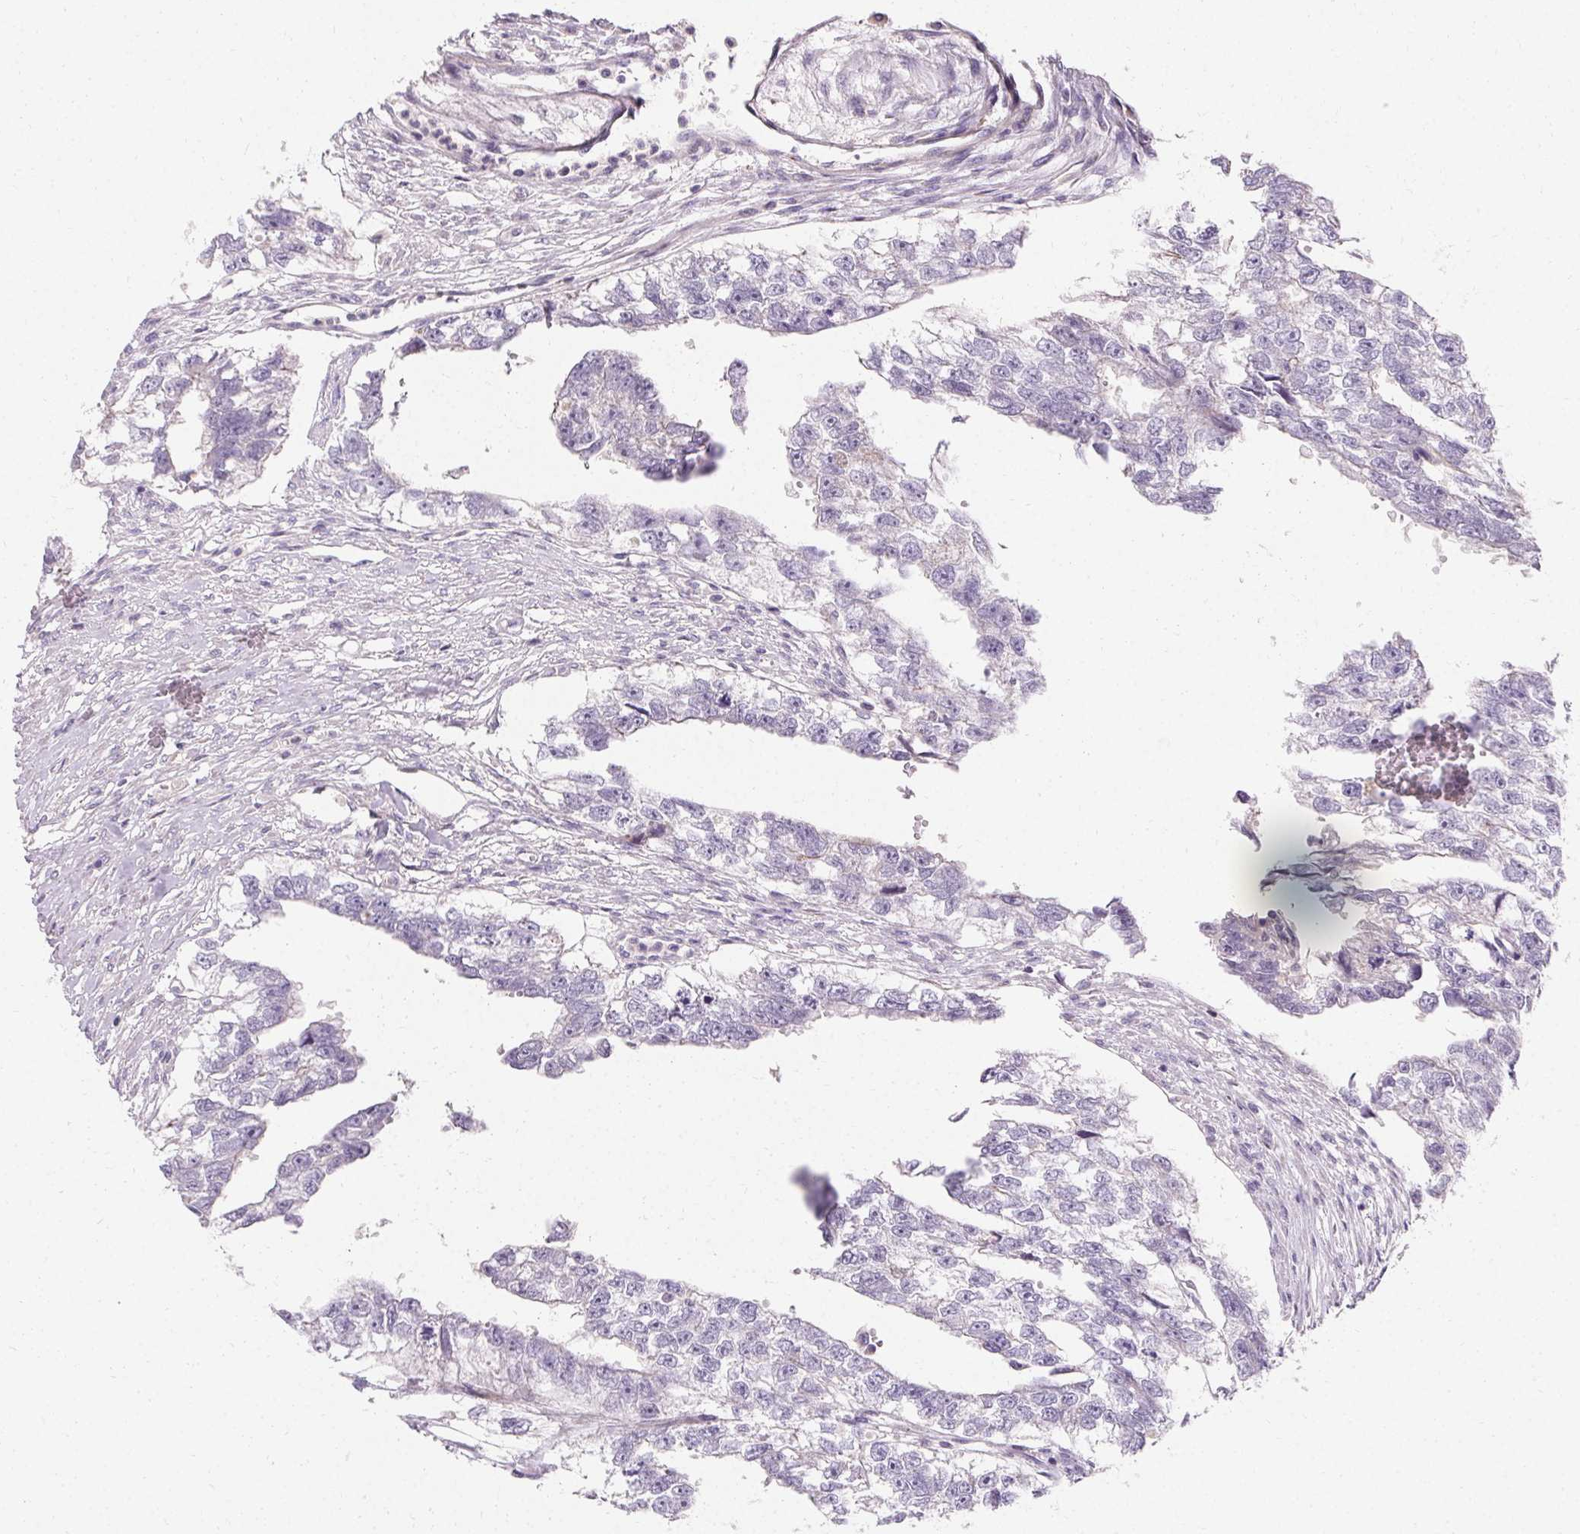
{"staining": {"intensity": "negative", "quantity": "none", "location": "none"}, "tissue": "testis cancer", "cell_type": "Tumor cells", "image_type": "cancer", "snomed": [{"axis": "morphology", "description": "Carcinoma, Embryonal, NOS"}, {"axis": "morphology", "description": "Teratoma, malignant, NOS"}, {"axis": "topography", "description": "Testis"}], "caption": "Tumor cells show no significant positivity in testis cancer.", "gene": "TRIP13", "patient": {"sex": "male", "age": 44}}